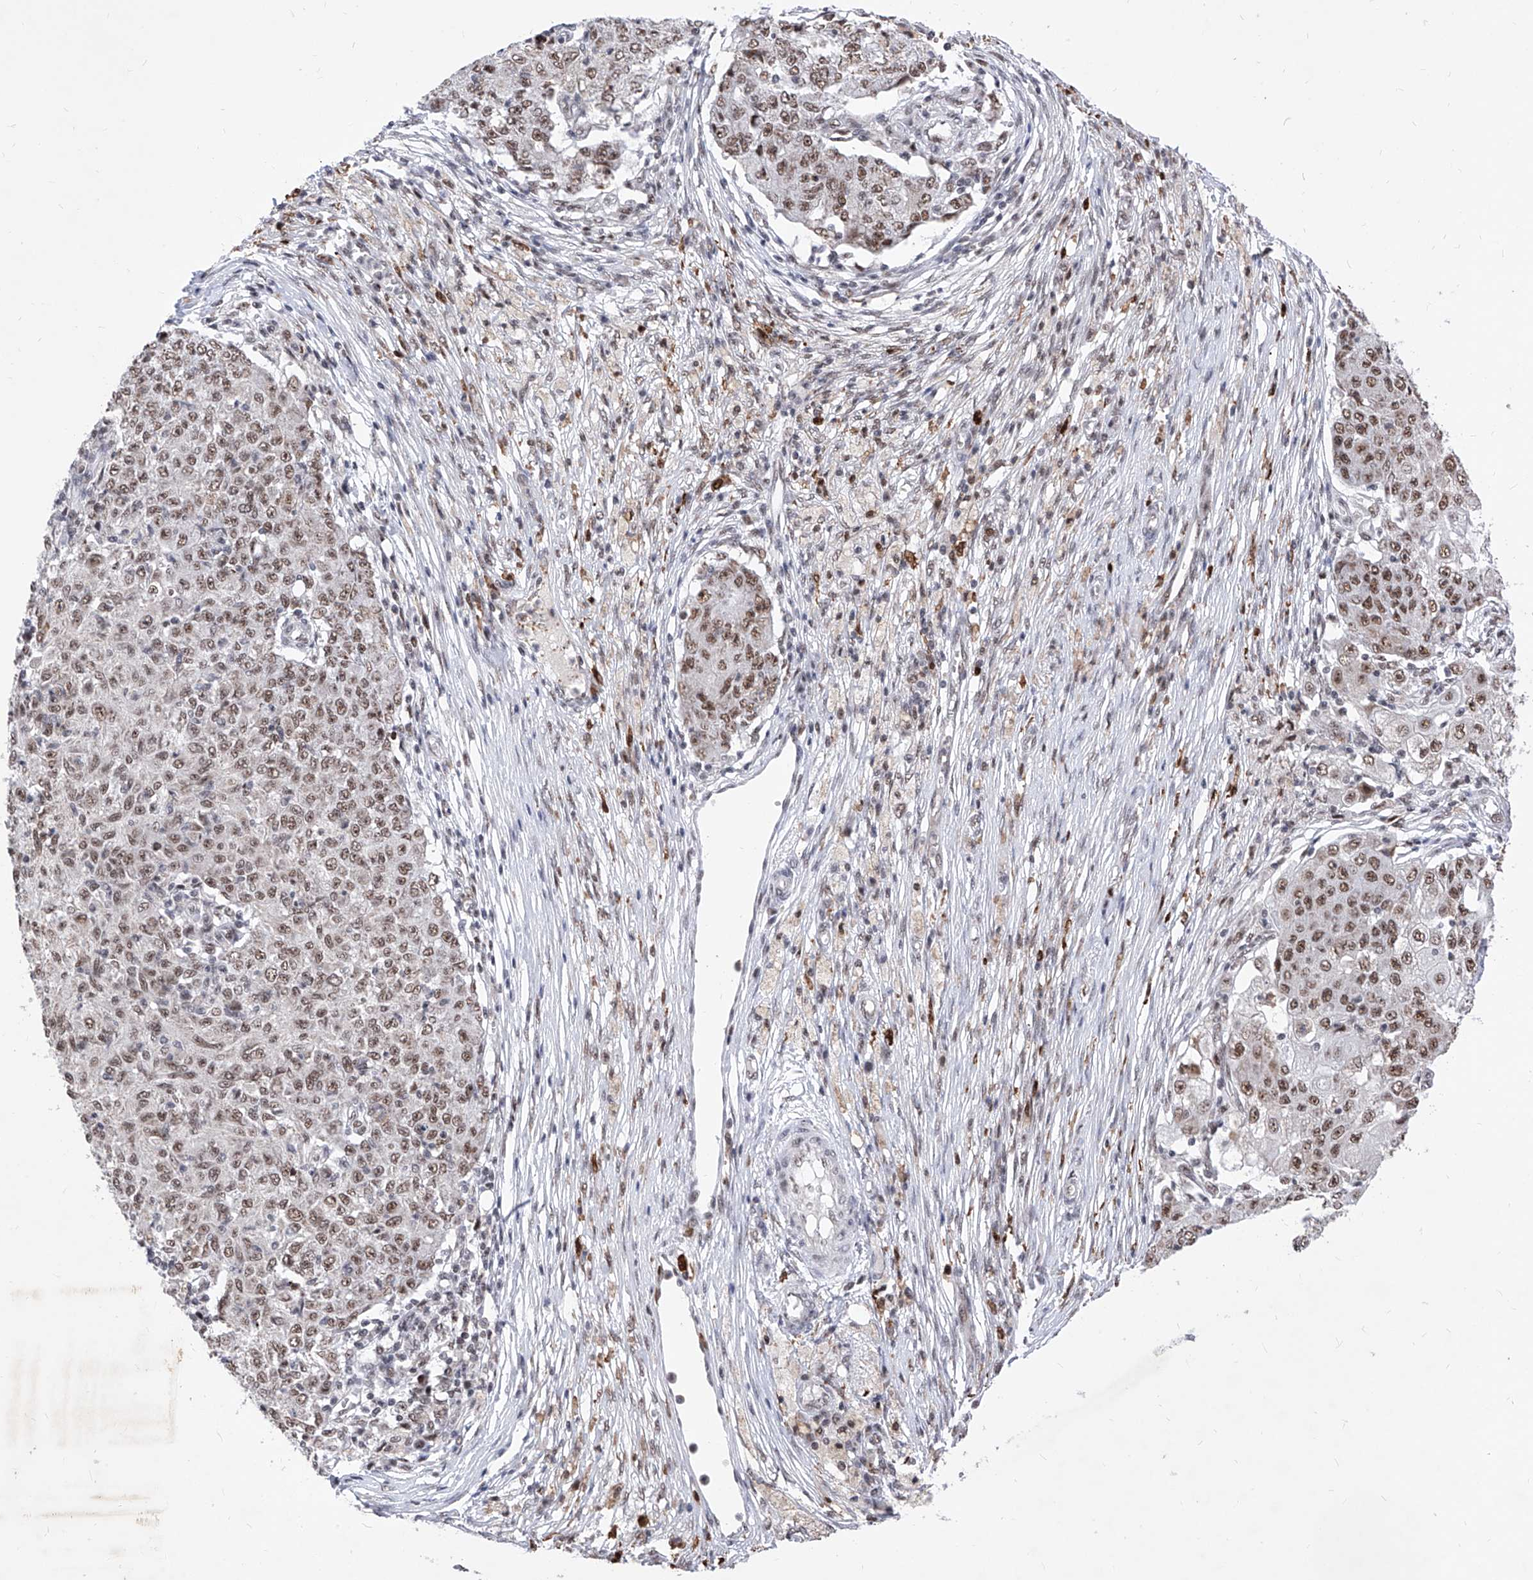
{"staining": {"intensity": "moderate", "quantity": ">75%", "location": "nuclear"}, "tissue": "ovarian cancer", "cell_type": "Tumor cells", "image_type": "cancer", "snomed": [{"axis": "morphology", "description": "Carcinoma, endometroid"}, {"axis": "topography", "description": "Ovary"}], "caption": "Protein staining exhibits moderate nuclear staining in about >75% of tumor cells in ovarian endometroid carcinoma.", "gene": "PHF5A", "patient": {"sex": "female", "age": 42}}